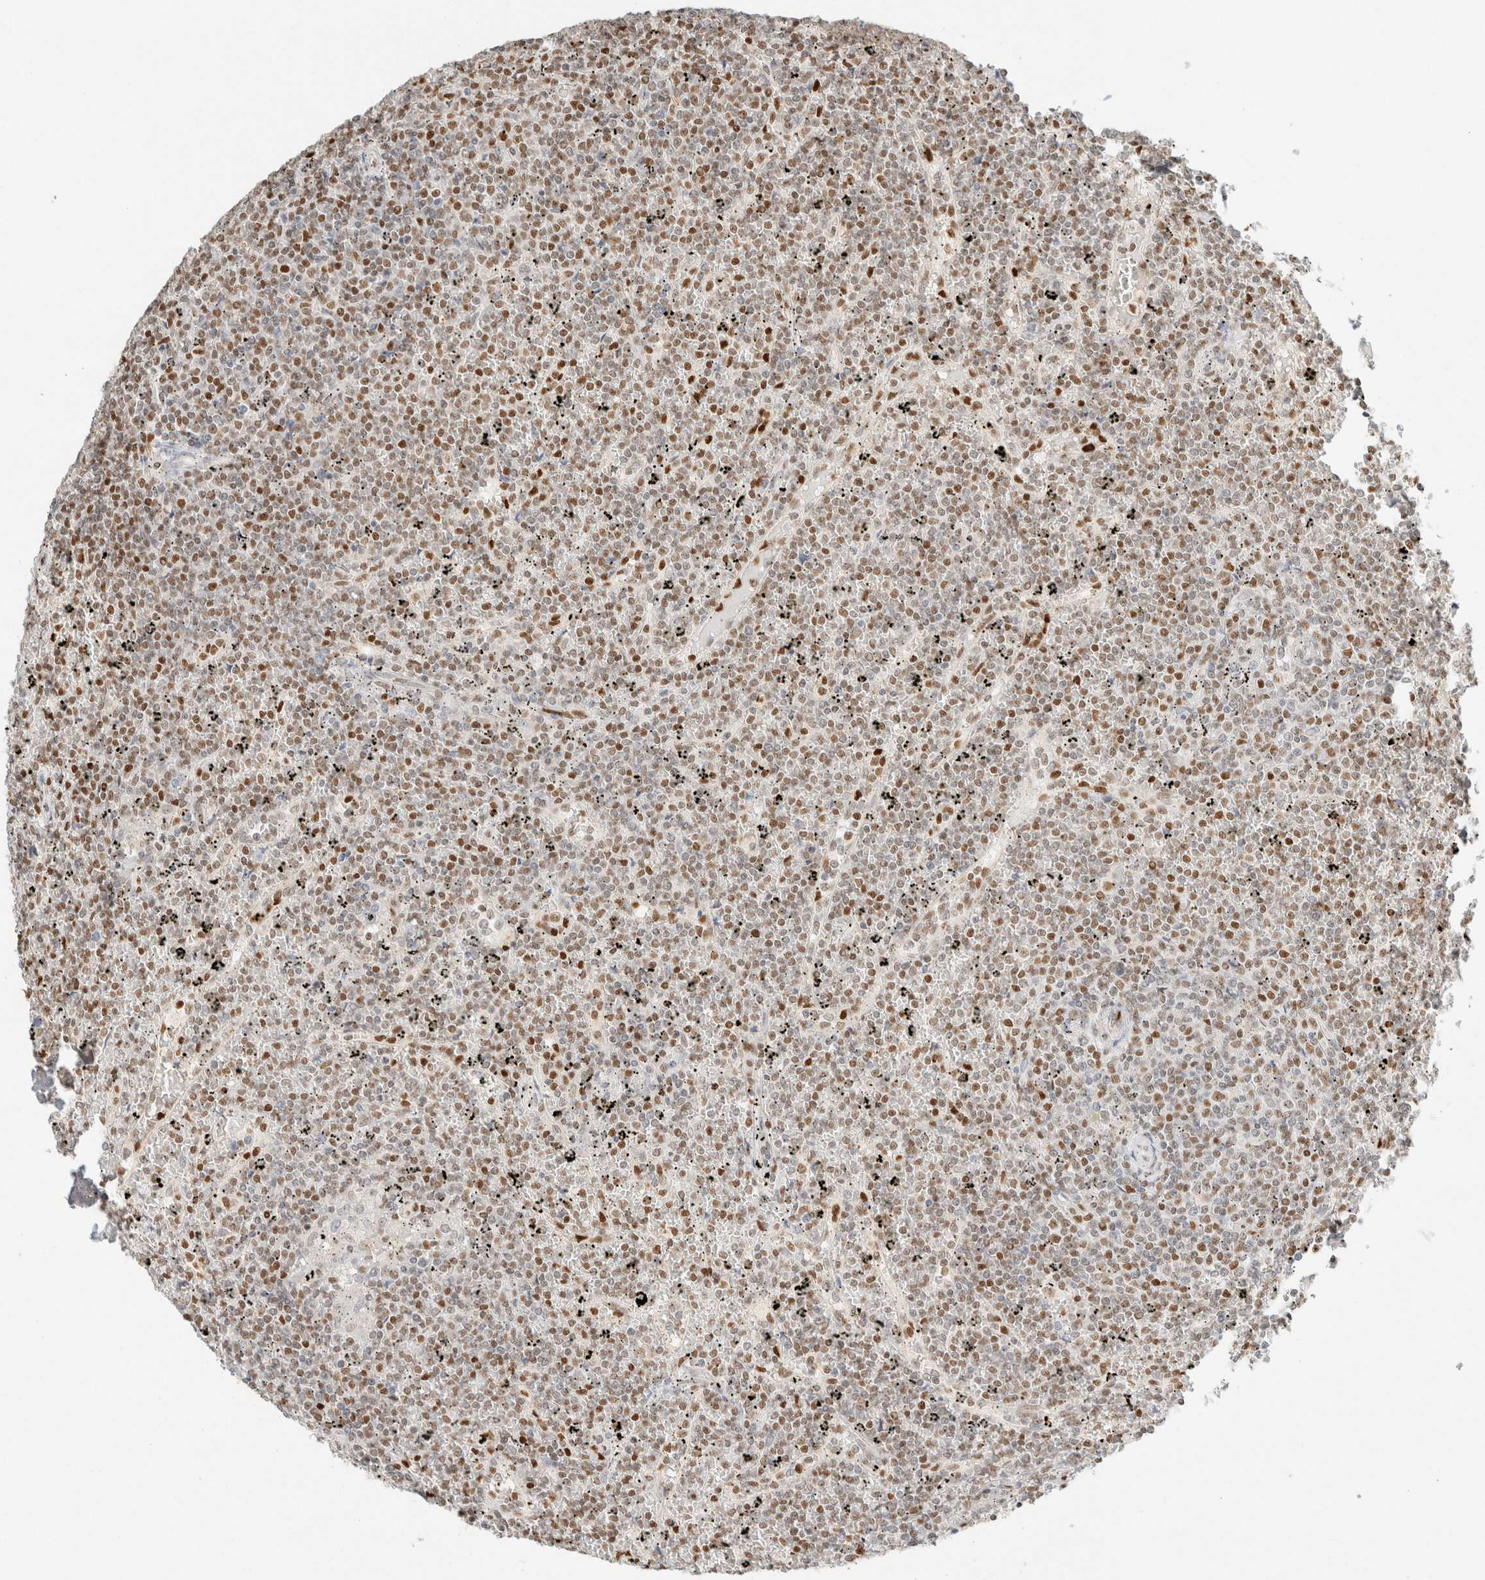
{"staining": {"intensity": "weak", "quantity": ">75%", "location": "nuclear"}, "tissue": "lymphoma", "cell_type": "Tumor cells", "image_type": "cancer", "snomed": [{"axis": "morphology", "description": "Malignant lymphoma, non-Hodgkin's type, Low grade"}, {"axis": "topography", "description": "Spleen"}], "caption": "This photomicrograph demonstrates immunohistochemistry (IHC) staining of human malignant lymphoma, non-Hodgkin's type (low-grade), with low weak nuclear positivity in about >75% of tumor cells.", "gene": "DDB2", "patient": {"sex": "female", "age": 19}}